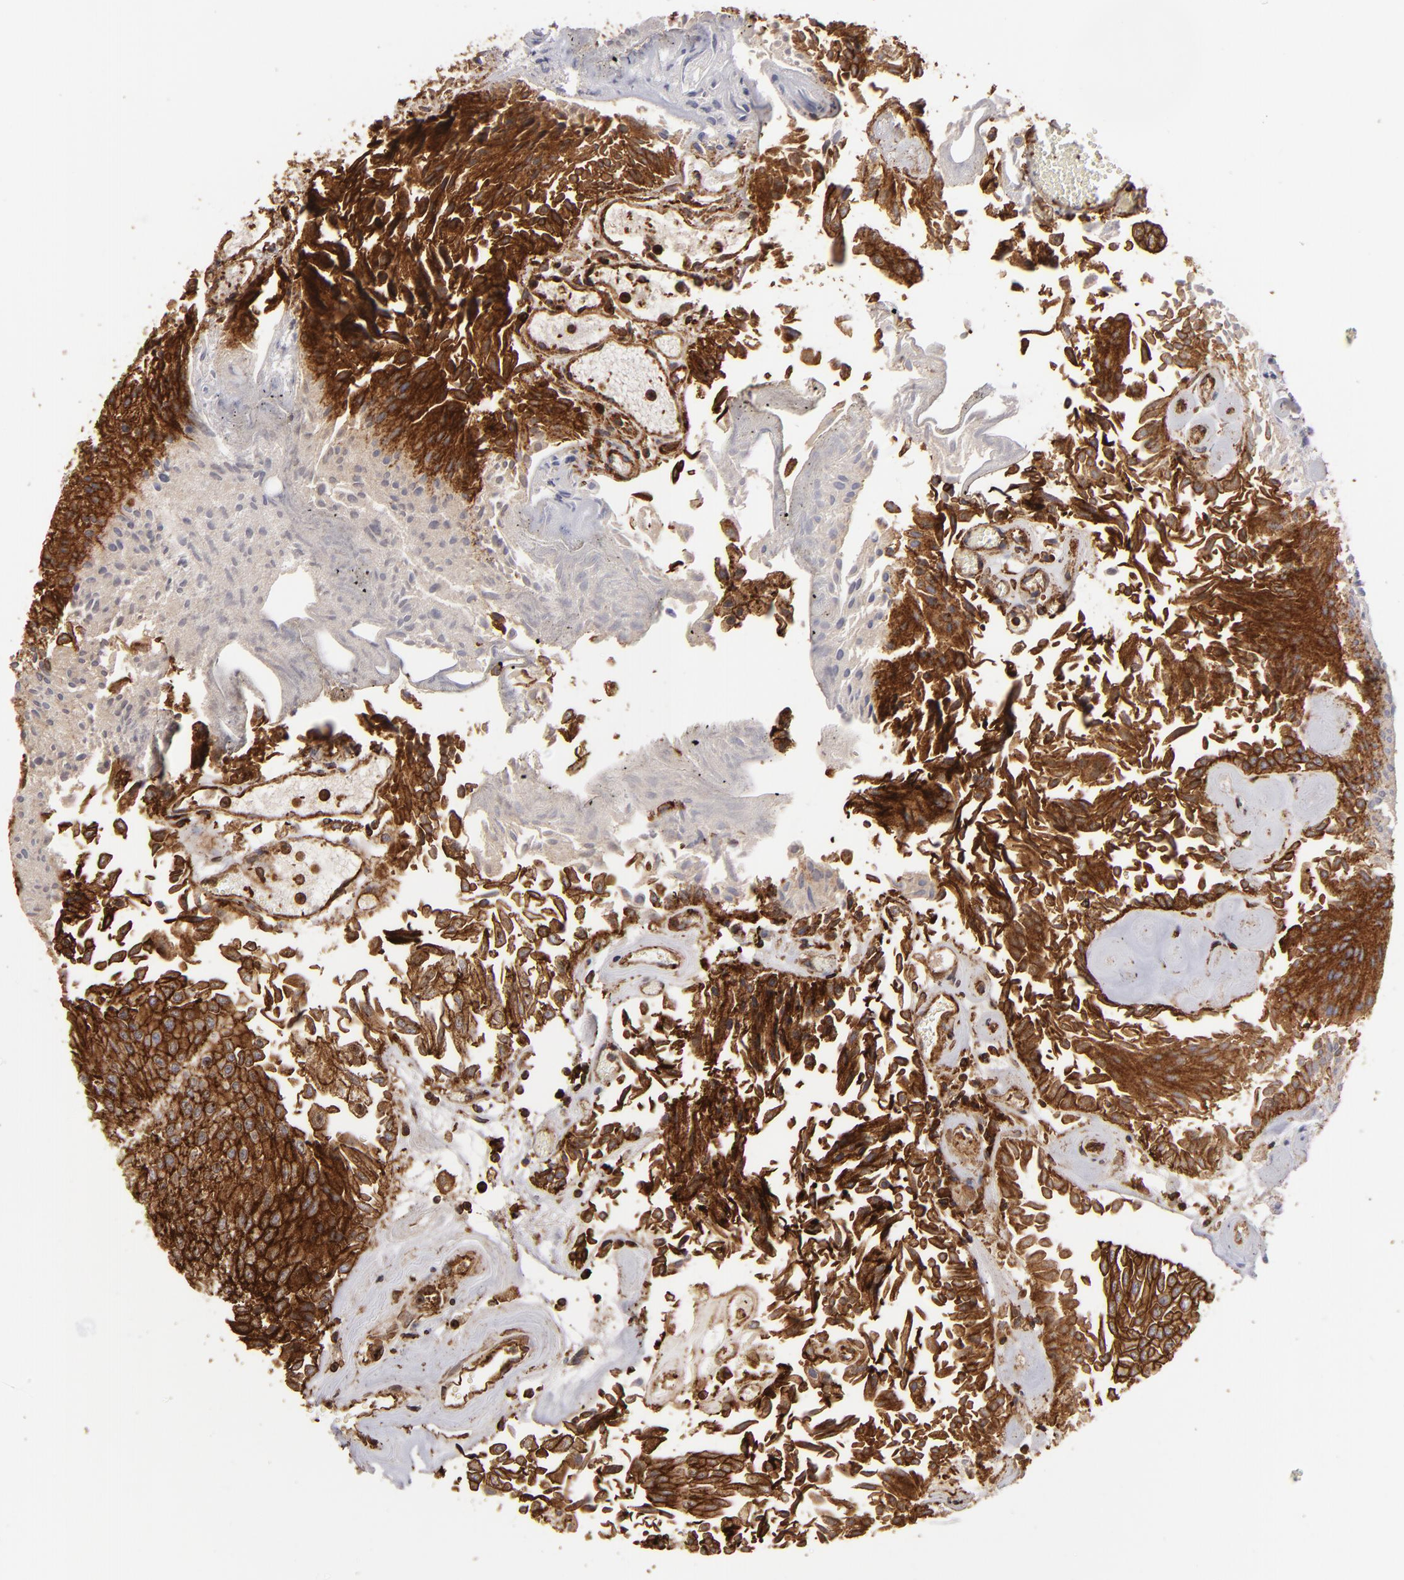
{"staining": {"intensity": "strong", "quantity": ">75%", "location": "cytoplasmic/membranous"}, "tissue": "urothelial cancer", "cell_type": "Tumor cells", "image_type": "cancer", "snomed": [{"axis": "morphology", "description": "Urothelial carcinoma, Low grade"}, {"axis": "topography", "description": "Urinary bladder"}], "caption": "This image displays immunohistochemistry staining of human urothelial cancer, with high strong cytoplasmic/membranous staining in about >75% of tumor cells.", "gene": "ACTB", "patient": {"sex": "male", "age": 86}}